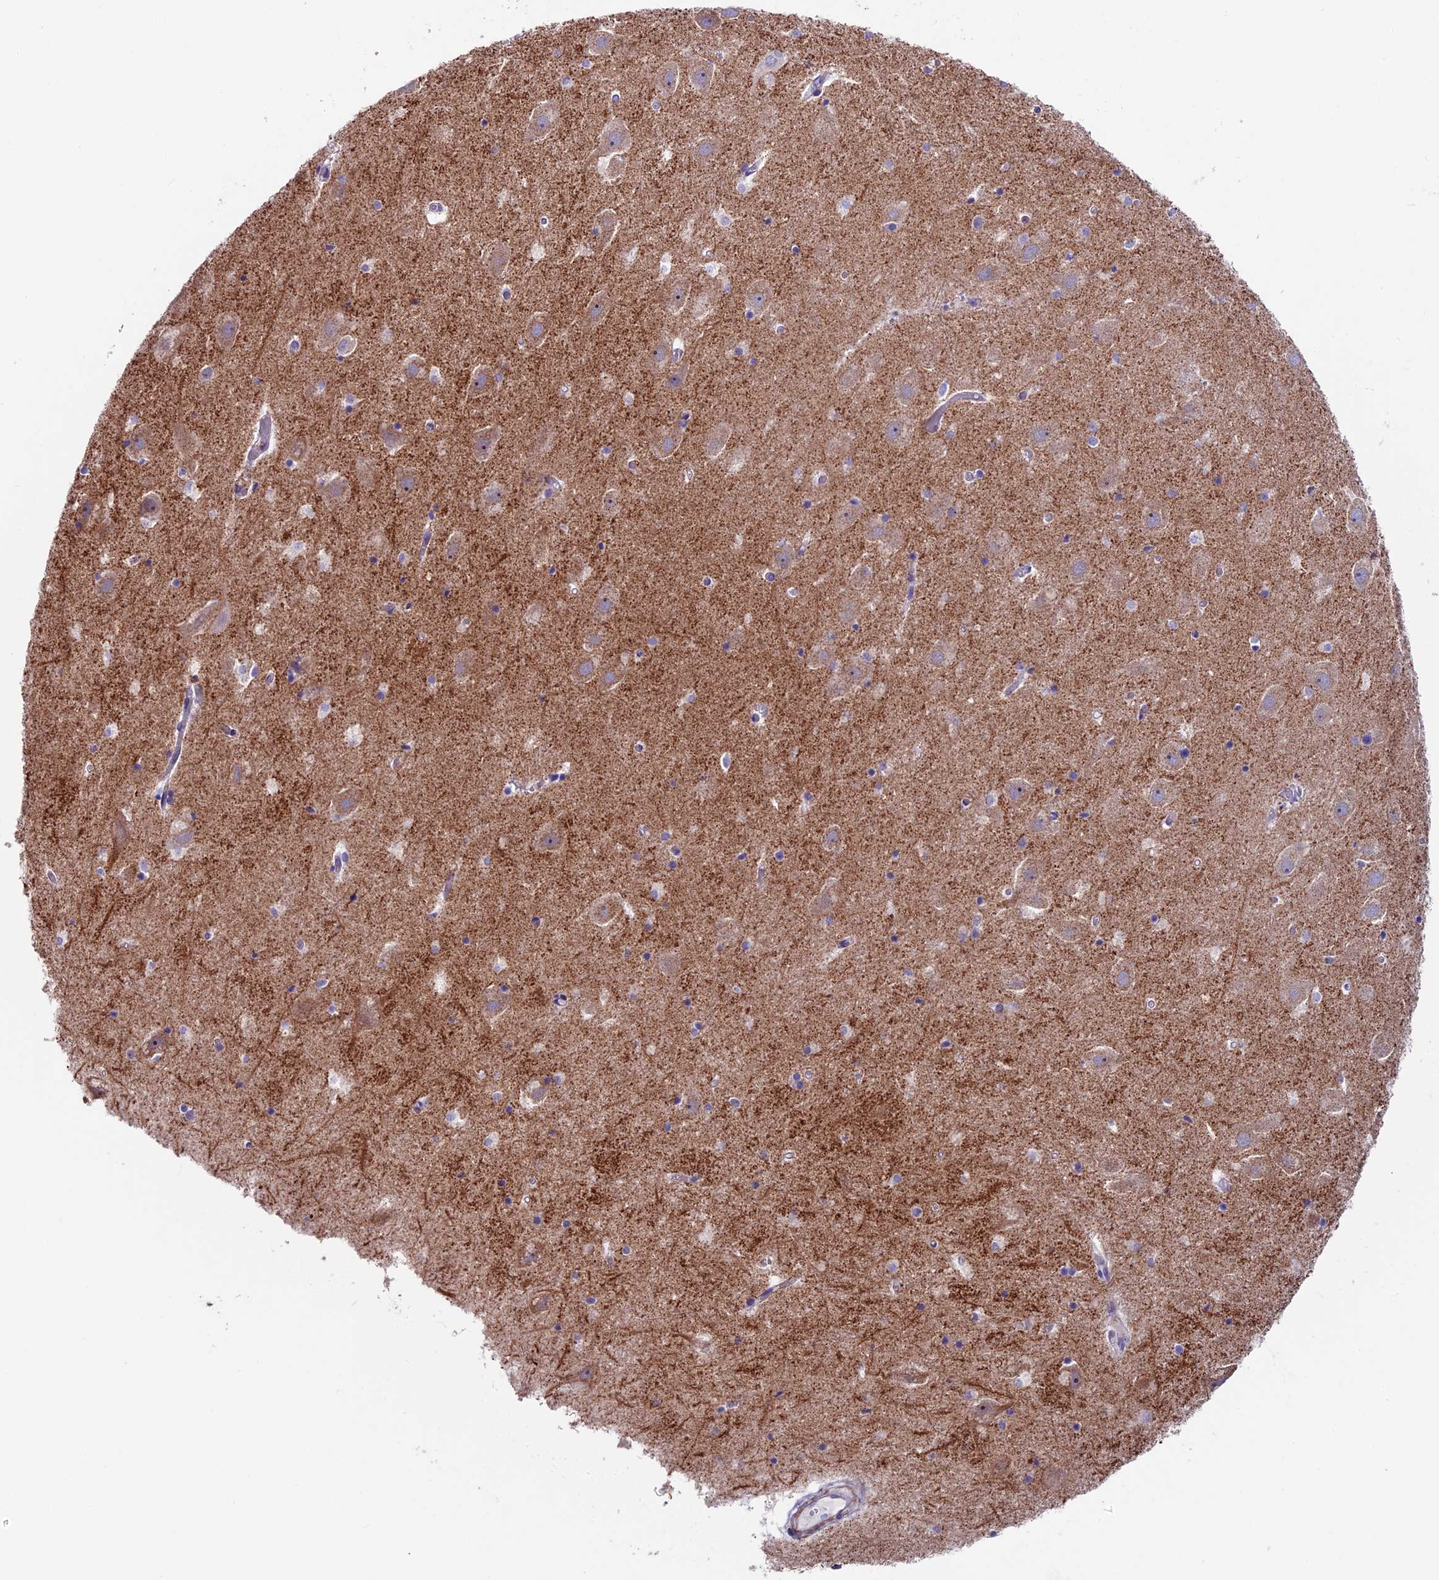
{"staining": {"intensity": "negative", "quantity": "none", "location": "none"}, "tissue": "hippocampus", "cell_type": "Glial cells", "image_type": "normal", "snomed": [{"axis": "morphology", "description": "Normal tissue, NOS"}, {"axis": "topography", "description": "Hippocampus"}], "caption": "Immunohistochemistry (IHC) of normal human hippocampus displays no expression in glial cells.", "gene": "IL20RA", "patient": {"sex": "female", "age": 52}}